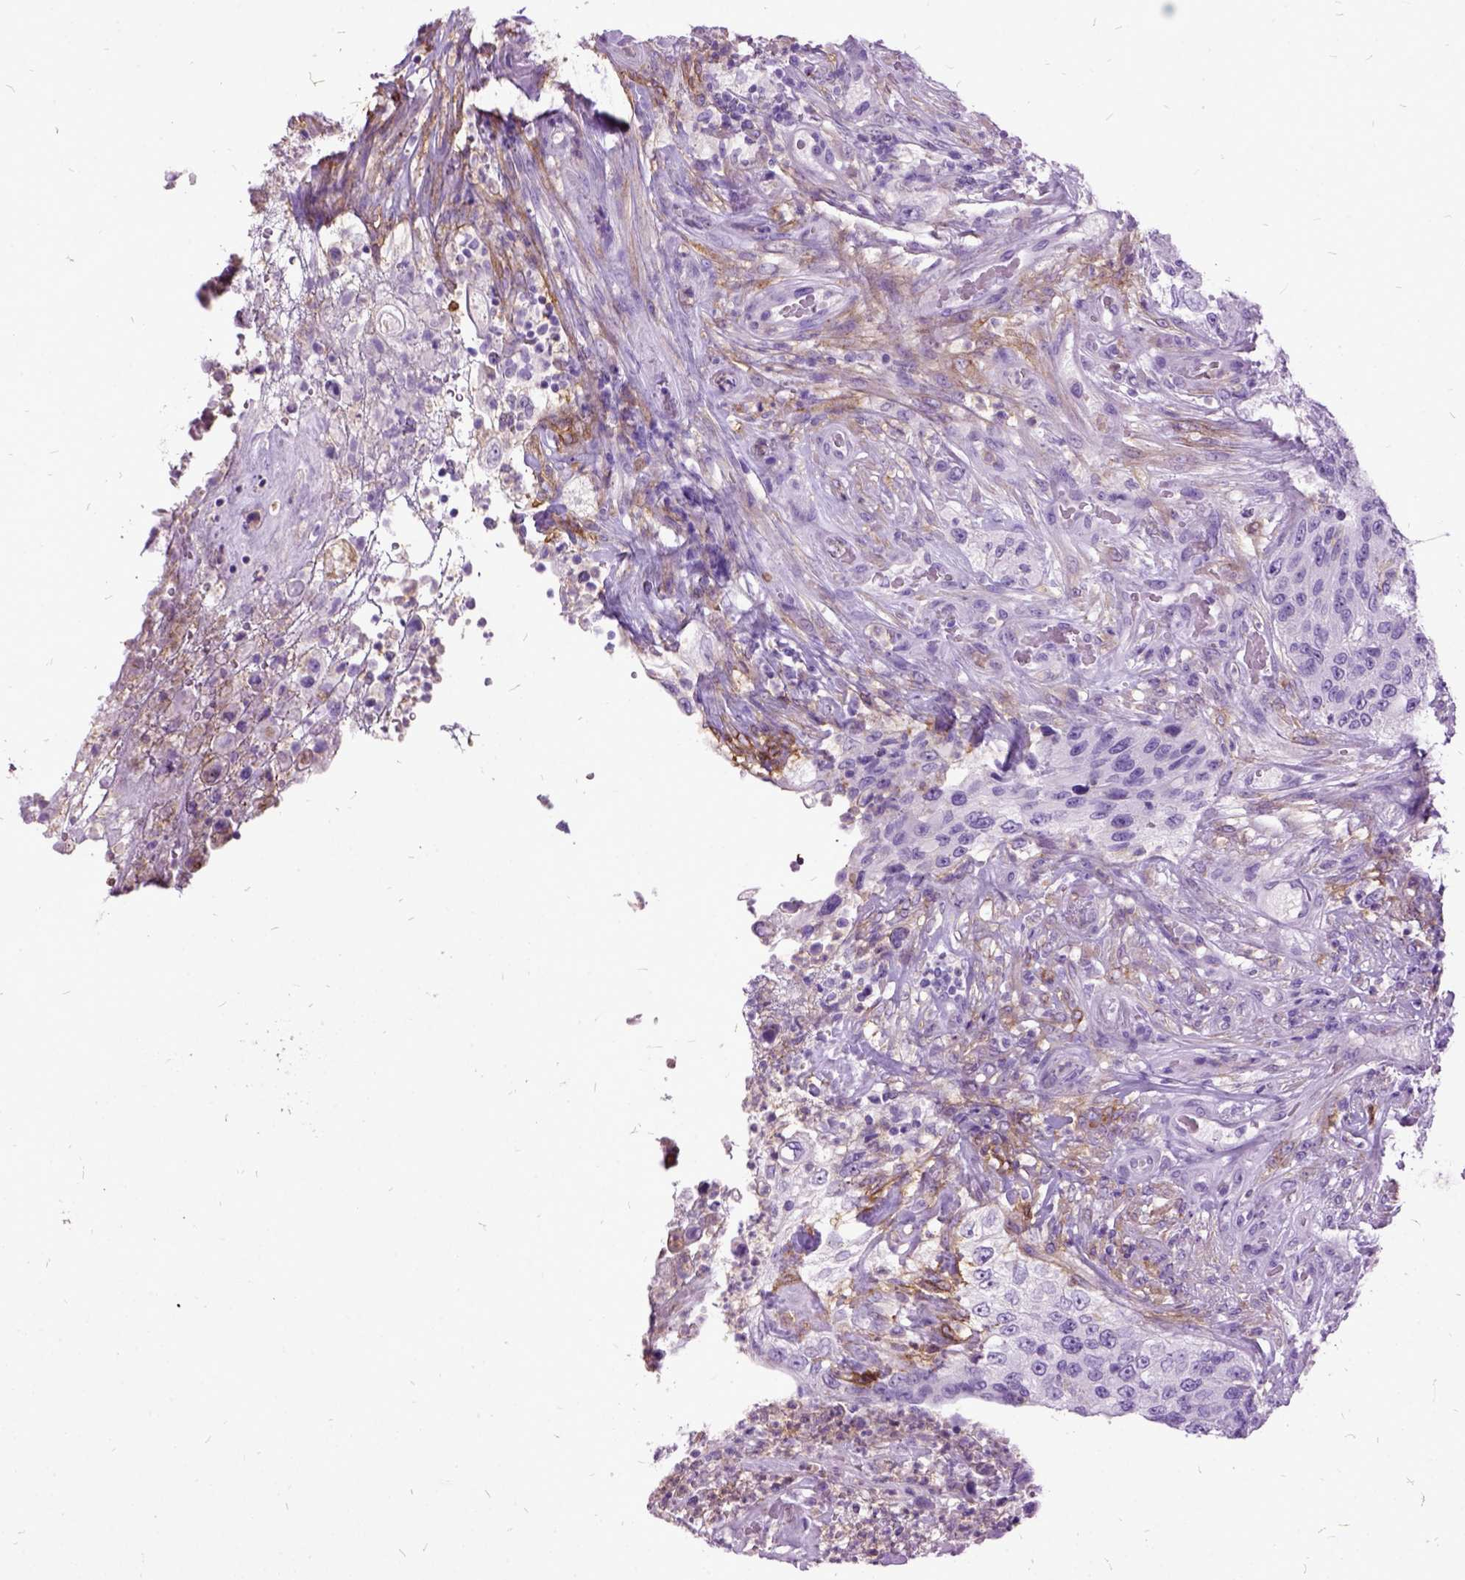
{"staining": {"intensity": "negative", "quantity": "none", "location": "none"}, "tissue": "urothelial cancer", "cell_type": "Tumor cells", "image_type": "cancer", "snomed": [{"axis": "morphology", "description": "Urothelial carcinoma, High grade"}, {"axis": "topography", "description": "Urinary bladder"}], "caption": "Immunohistochemistry (IHC) of human urothelial cancer demonstrates no staining in tumor cells.", "gene": "MME", "patient": {"sex": "female", "age": 60}}